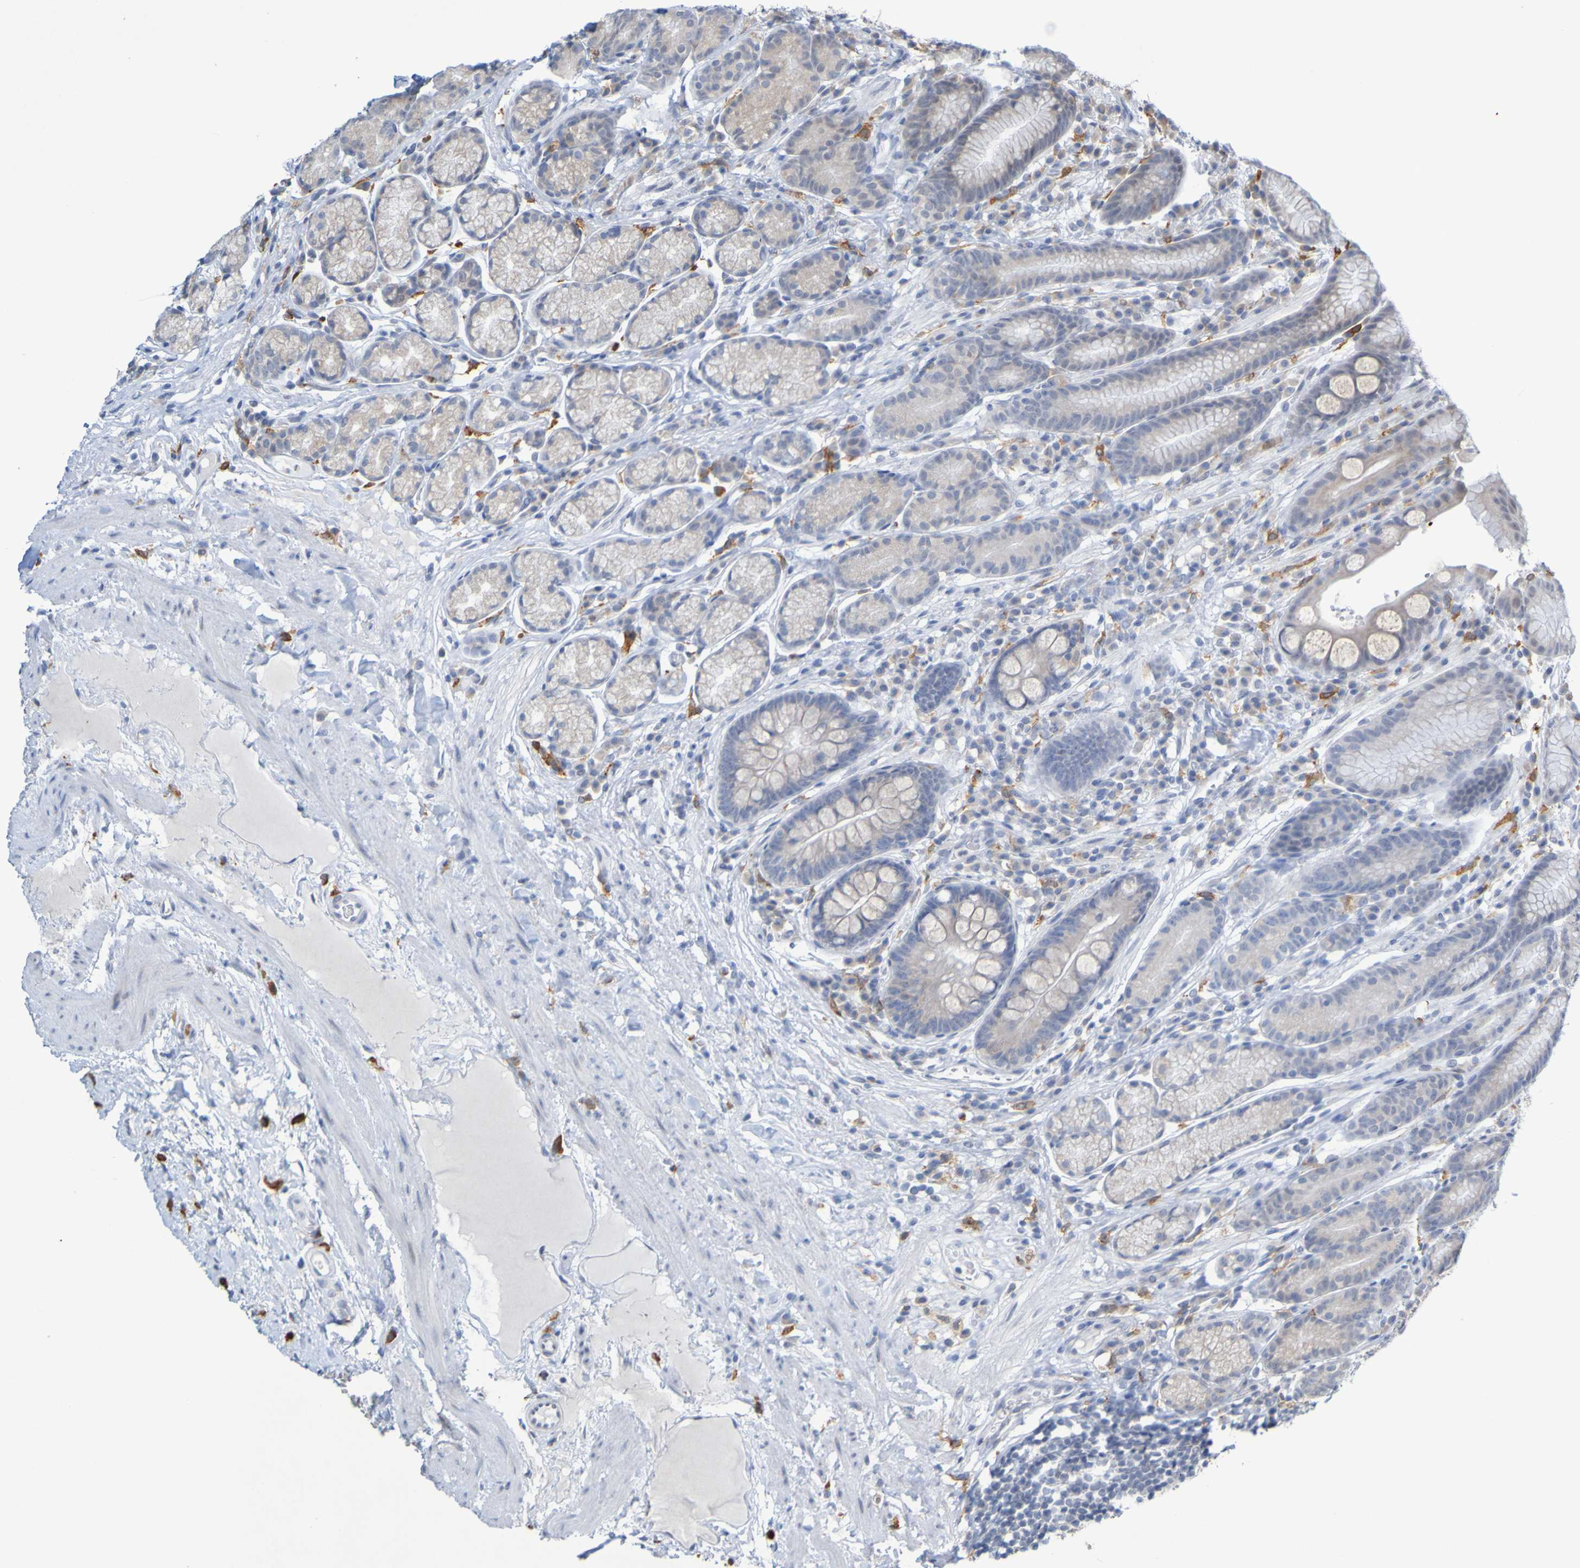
{"staining": {"intensity": "weak", "quantity": "25%-75%", "location": "cytoplasmic/membranous"}, "tissue": "stomach", "cell_type": "Glandular cells", "image_type": "normal", "snomed": [{"axis": "morphology", "description": "Normal tissue, NOS"}, {"axis": "topography", "description": "Stomach, lower"}], "caption": "Protein staining of normal stomach reveals weak cytoplasmic/membranous positivity in about 25%-75% of glandular cells.", "gene": "LILRB5", "patient": {"sex": "male", "age": 52}}